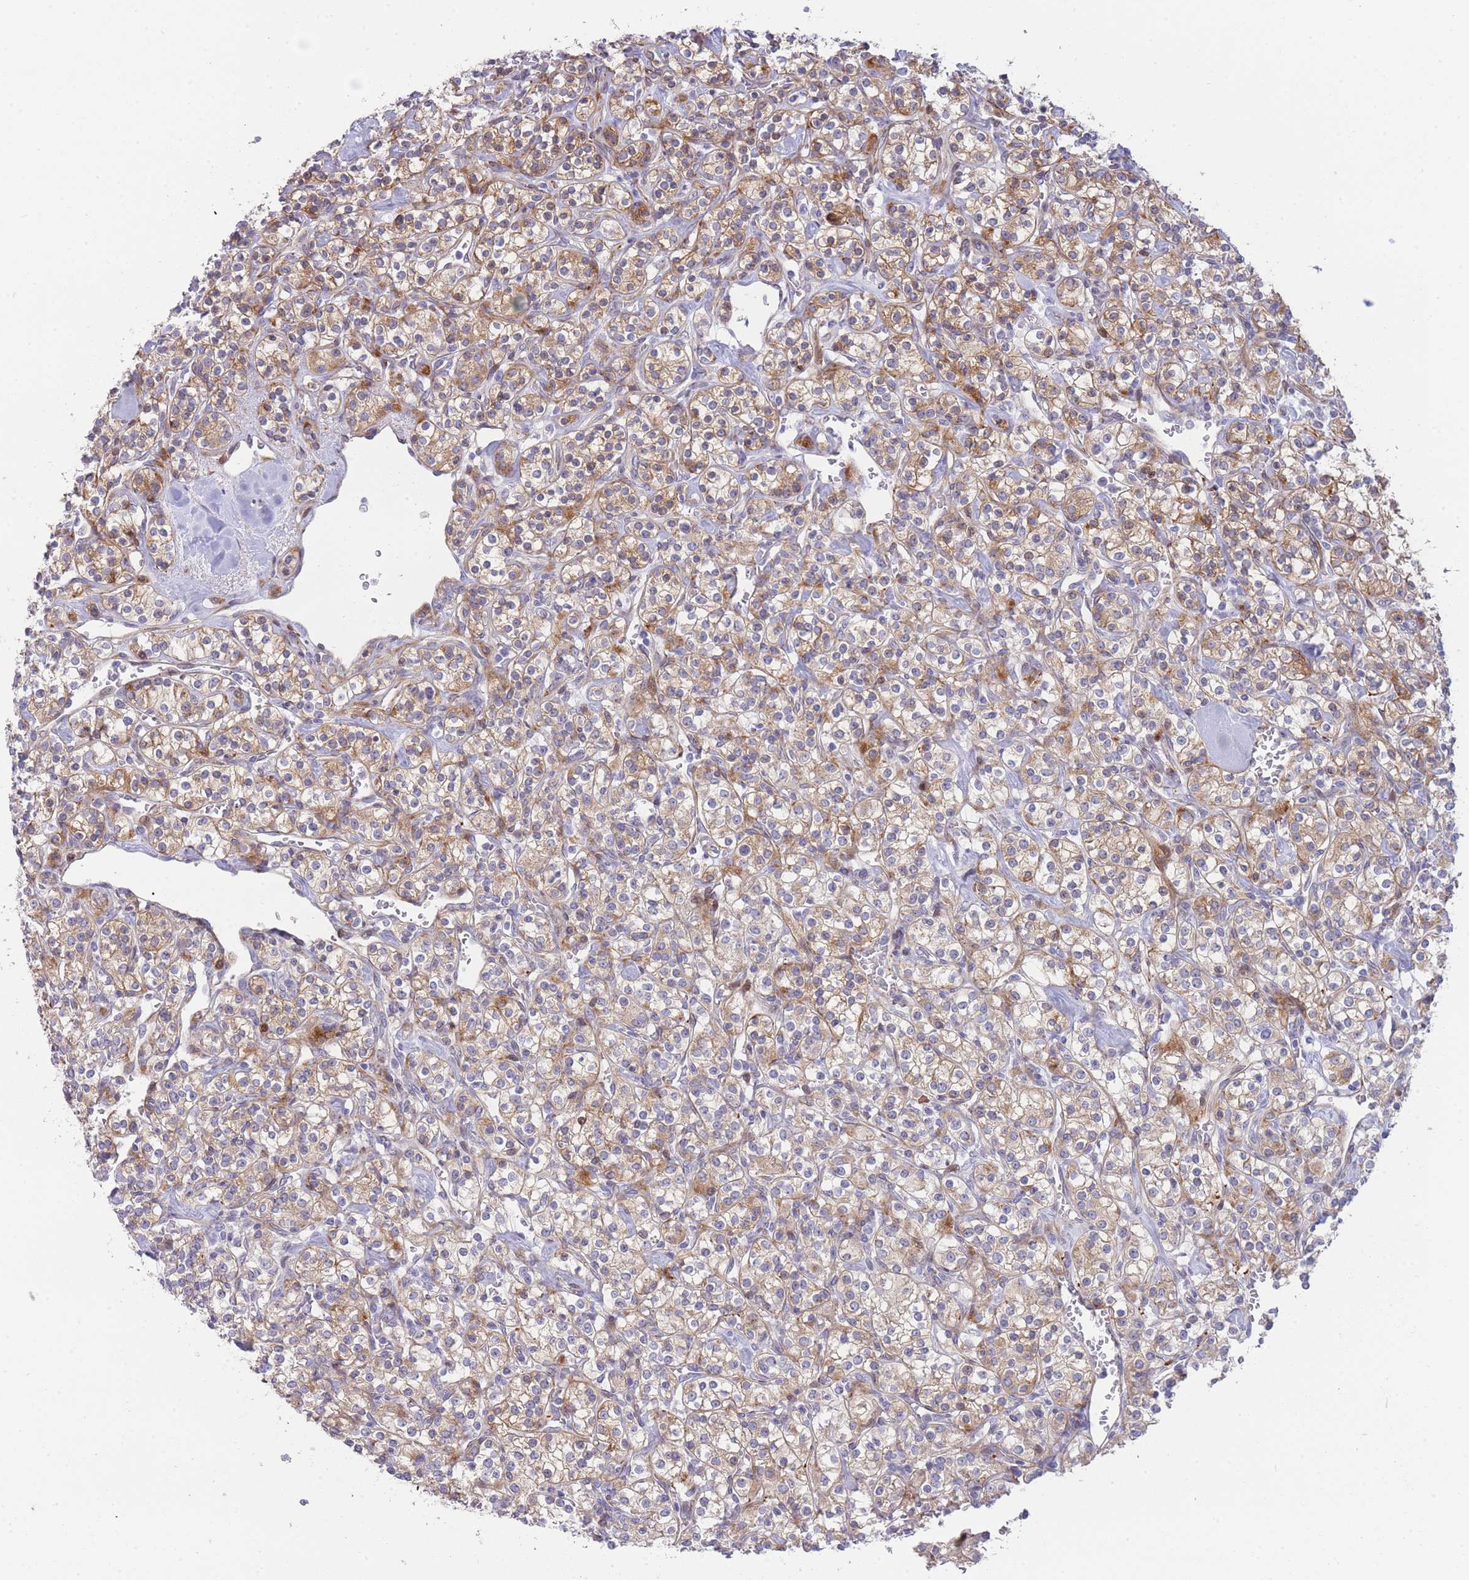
{"staining": {"intensity": "moderate", "quantity": ">75%", "location": "cytoplasmic/membranous"}, "tissue": "renal cancer", "cell_type": "Tumor cells", "image_type": "cancer", "snomed": [{"axis": "morphology", "description": "Adenocarcinoma, NOS"}, {"axis": "topography", "description": "Kidney"}], "caption": "Immunohistochemistry of human renal cancer (adenocarcinoma) demonstrates medium levels of moderate cytoplasmic/membranous expression in approximately >75% of tumor cells.", "gene": "ATP5MC2", "patient": {"sex": "male", "age": 77}}